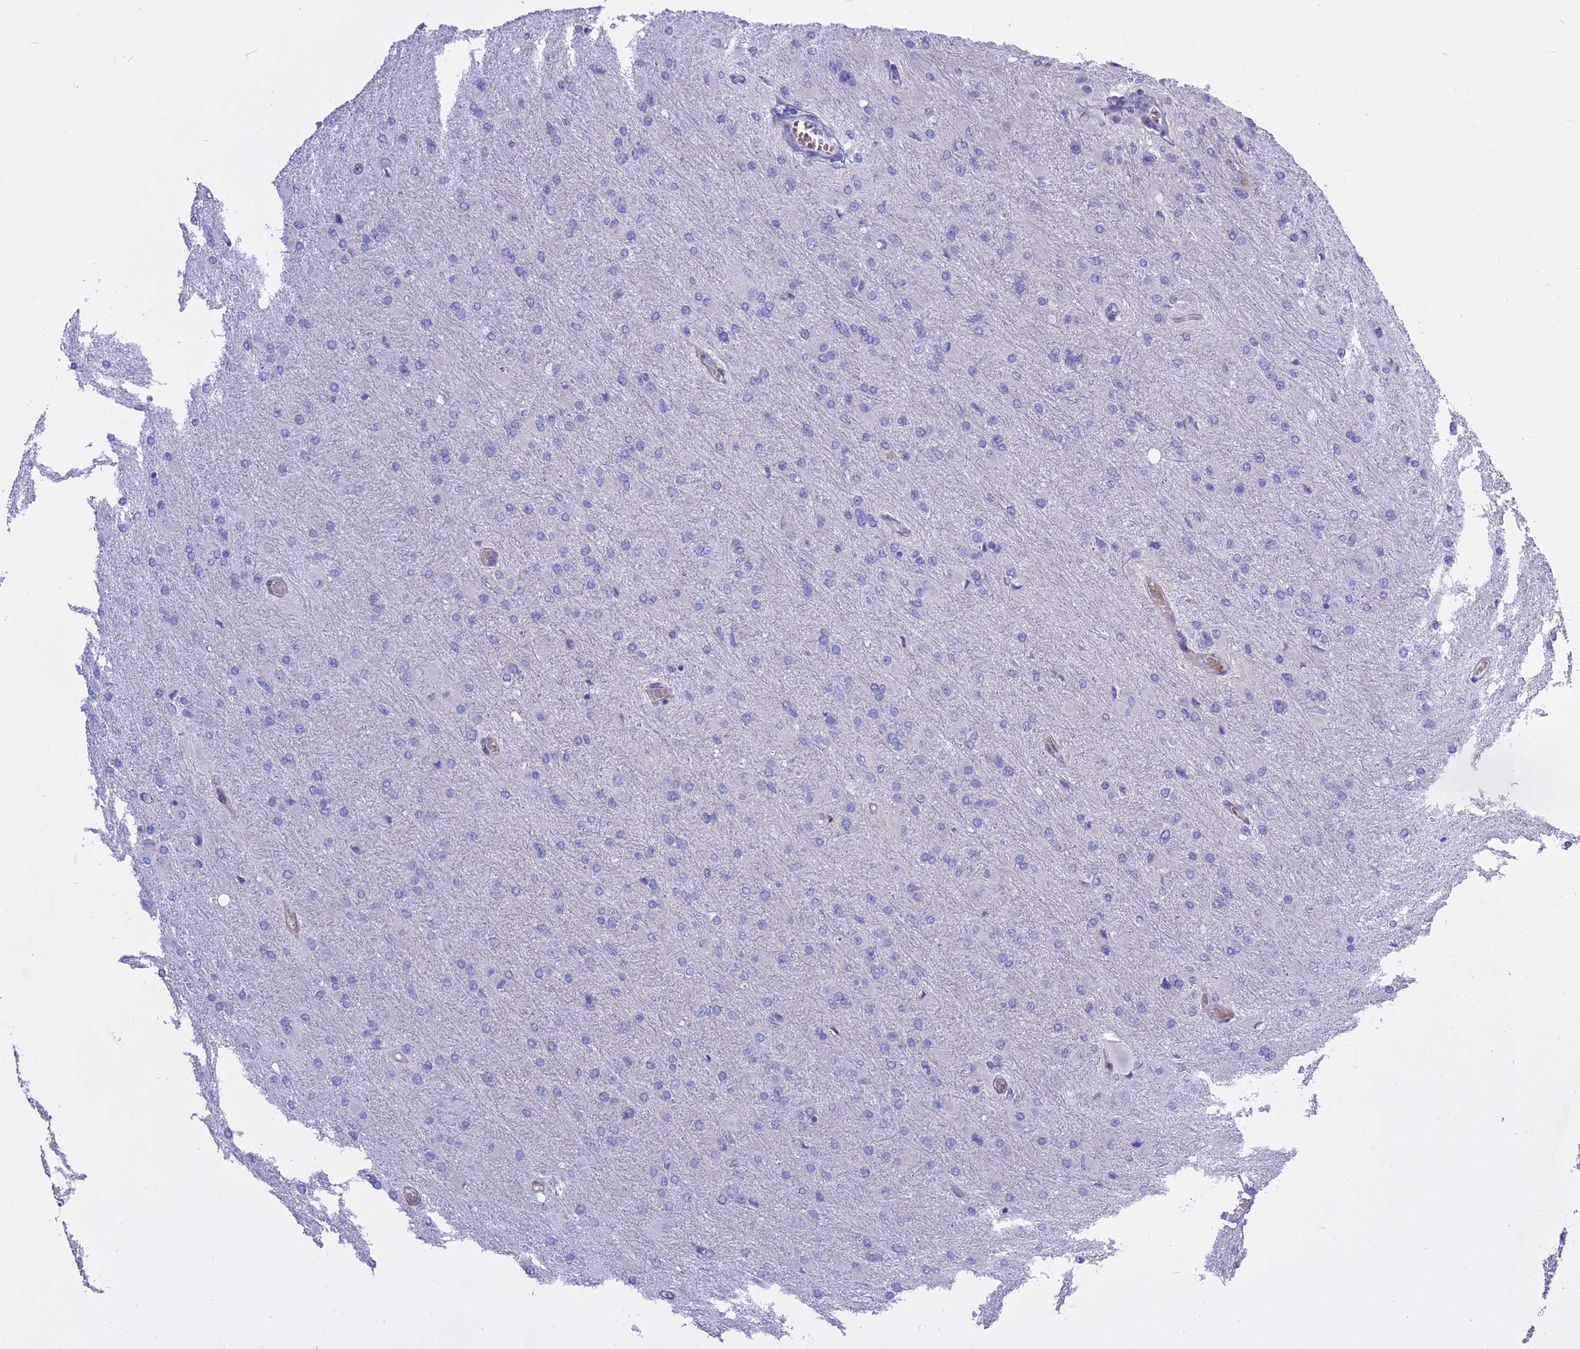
{"staining": {"intensity": "negative", "quantity": "none", "location": "none"}, "tissue": "glioma", "cell_type": "Tumor cells", "image_type": "cancer", "snomed": [{"axis": "morphology", "description": "Glioma, malignant, High grade"}, {"axis": "topography", "description": "Cerebral cortex"}], "caption": "Immunohistochemical staining of human high-grade glioma (malignant) shows no significant positivity in tumor cells.", "gene": "MBD3L1", "patient": {"sex": "female", "age": 36}}